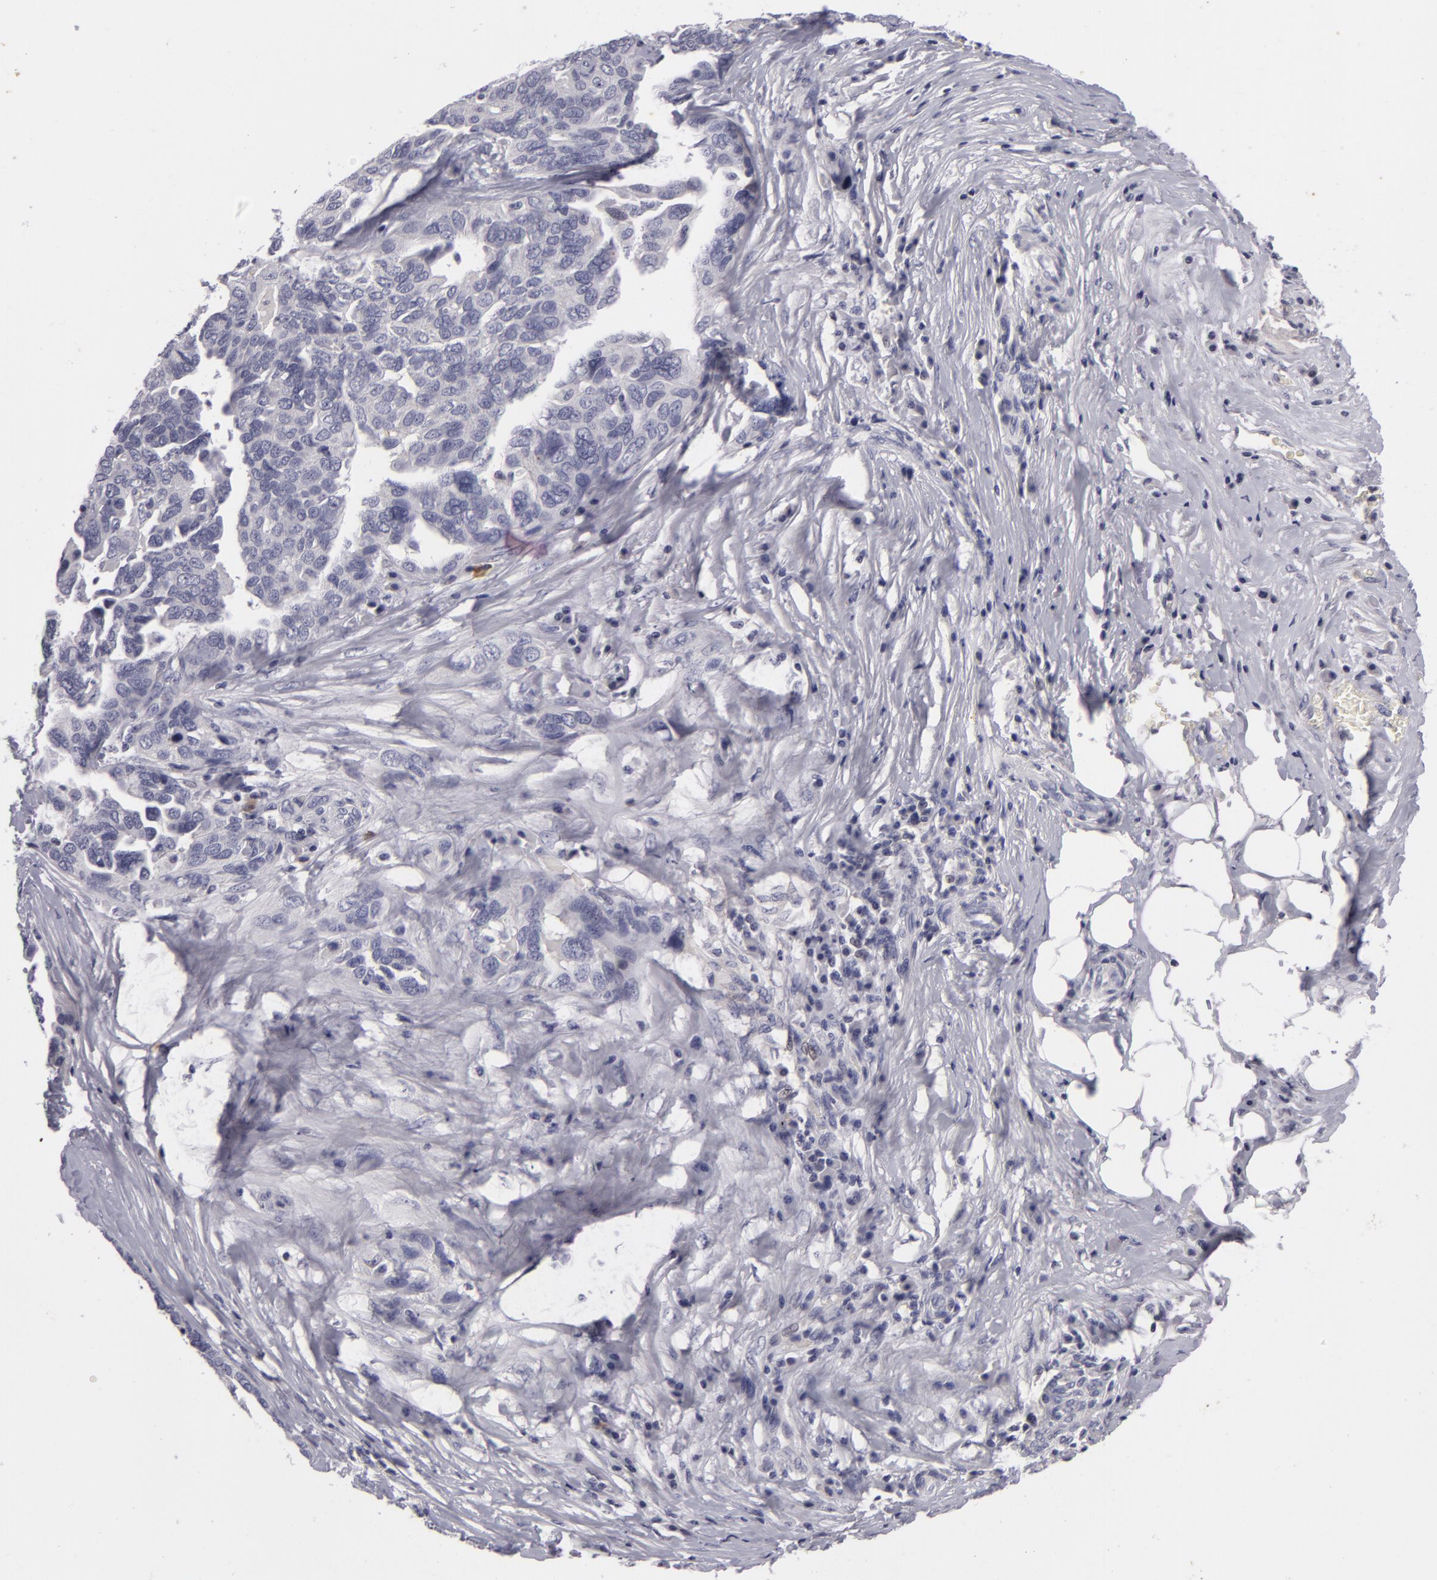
{"staining": {"intensity": "negative", "quantity": "none", "location": "none"}, "tissue": "ovarian cancer", "cell_type": "Tumor cells", "image_type": "cancer", "snomed": [{"axis": "morphology", "description": "Cystadenocarcinoma, serous, NOS"}, {"axis": "topography", "description": "Ovary"}], "caption": "DAB (3,3'-diaminobenzidine) immunohistochemical staining of ovarian cancer (serous cystadenocarcinoma) shows no significant expression in tumor cells.", "gene": "NLGN4X", "patient": {"sex": "female", "age": 64}}